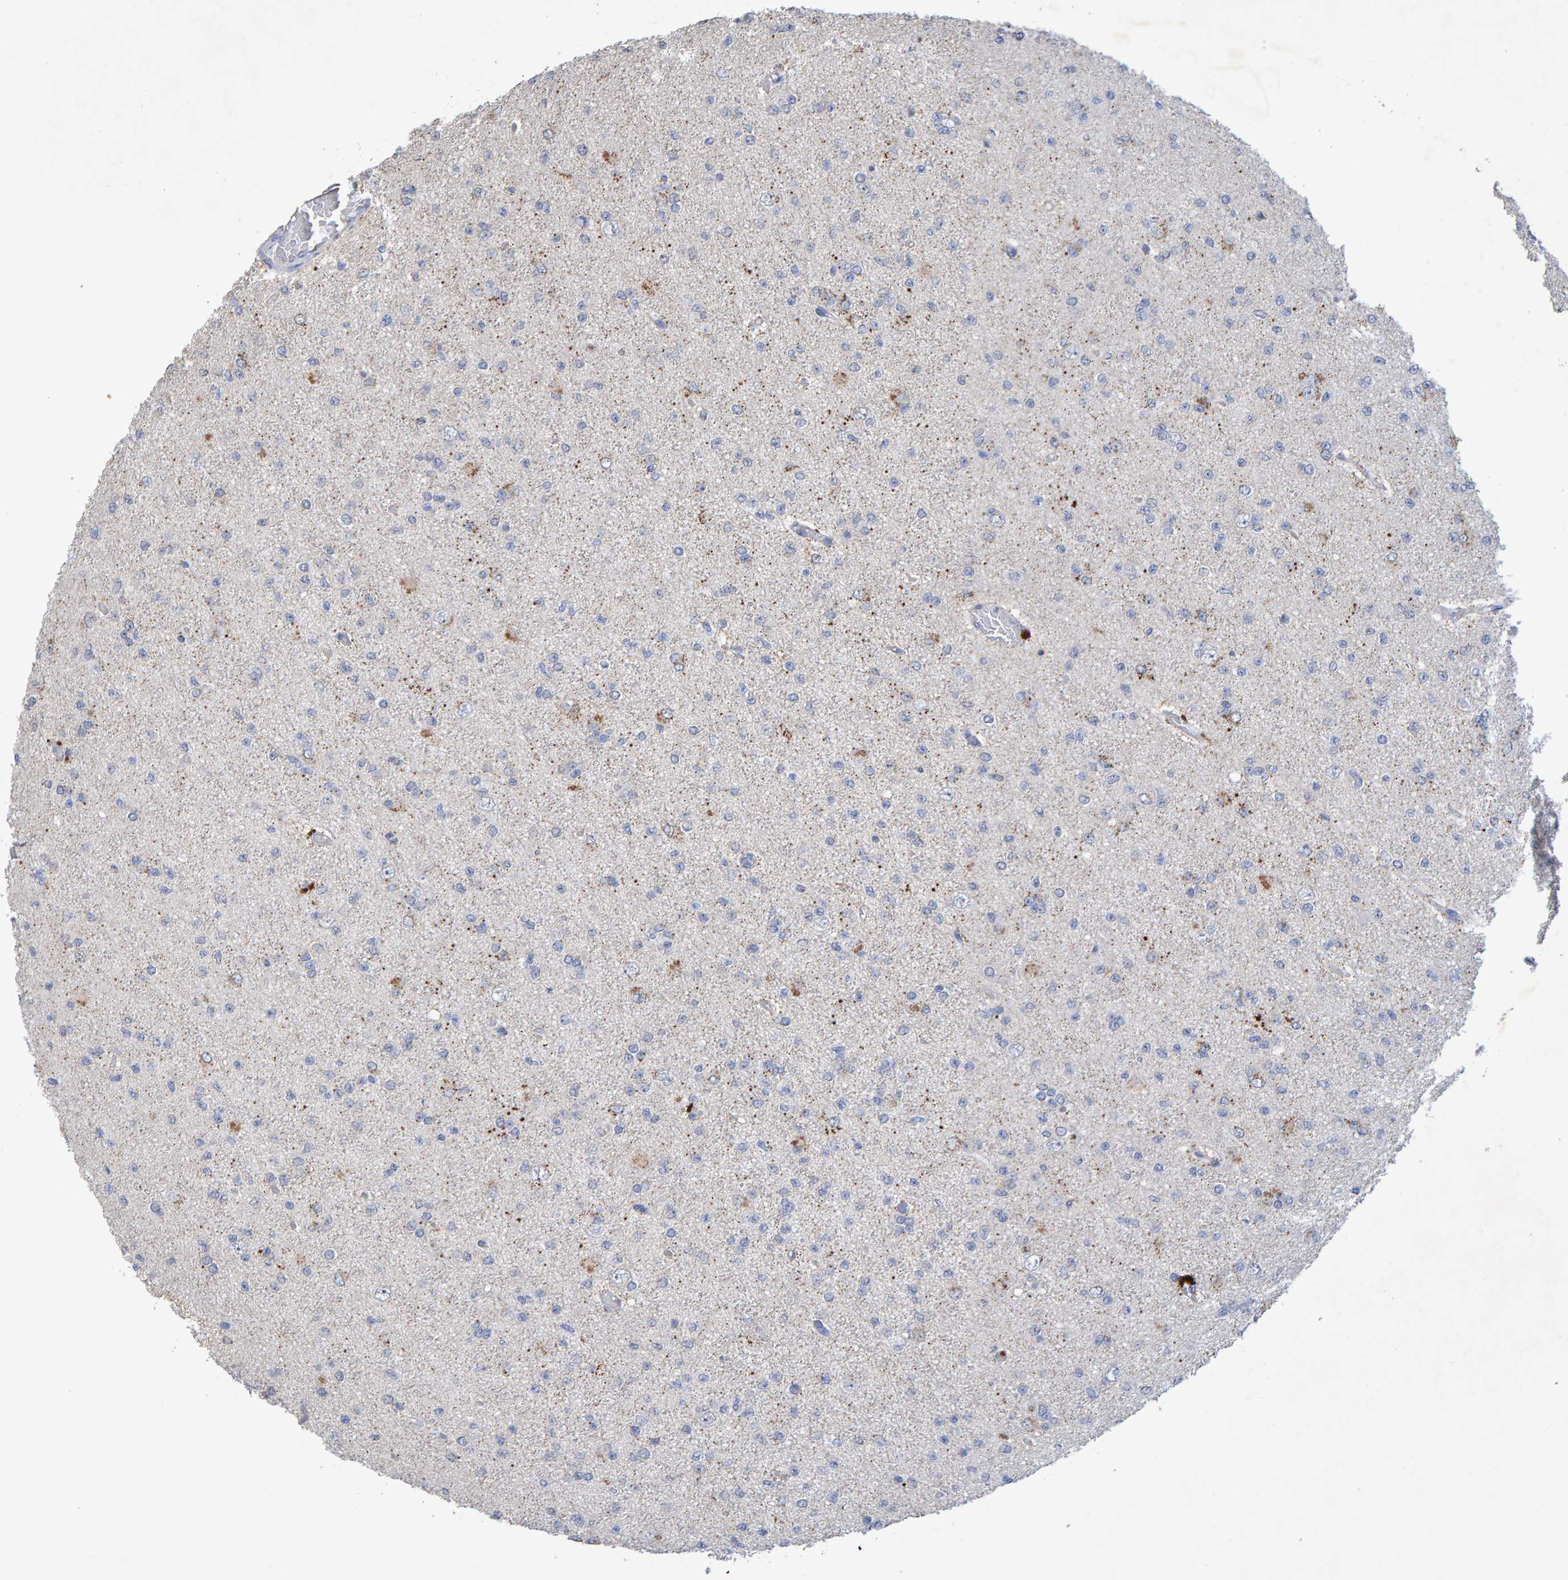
{"staining": {"intensity": "moderate", "quantity": "<25%", "location": "cytoplasmic/membranous"}, "tissue": "glioma", "cell_type": "Tumor cells", "image_type": "cancer", "snomed": [{"axis": "morphology", "description": "Glioma, malignant, Low grade"}, {"axis": "topography", "description": "Brain"}], "caption": "Protein staining demonstrates moderate cytoplasmic/membranous staining in about <25% of tumor cells in malignant glioma (low-grade).", "gene": "CTH", "patient": {"sex": "female", "age": 22}}